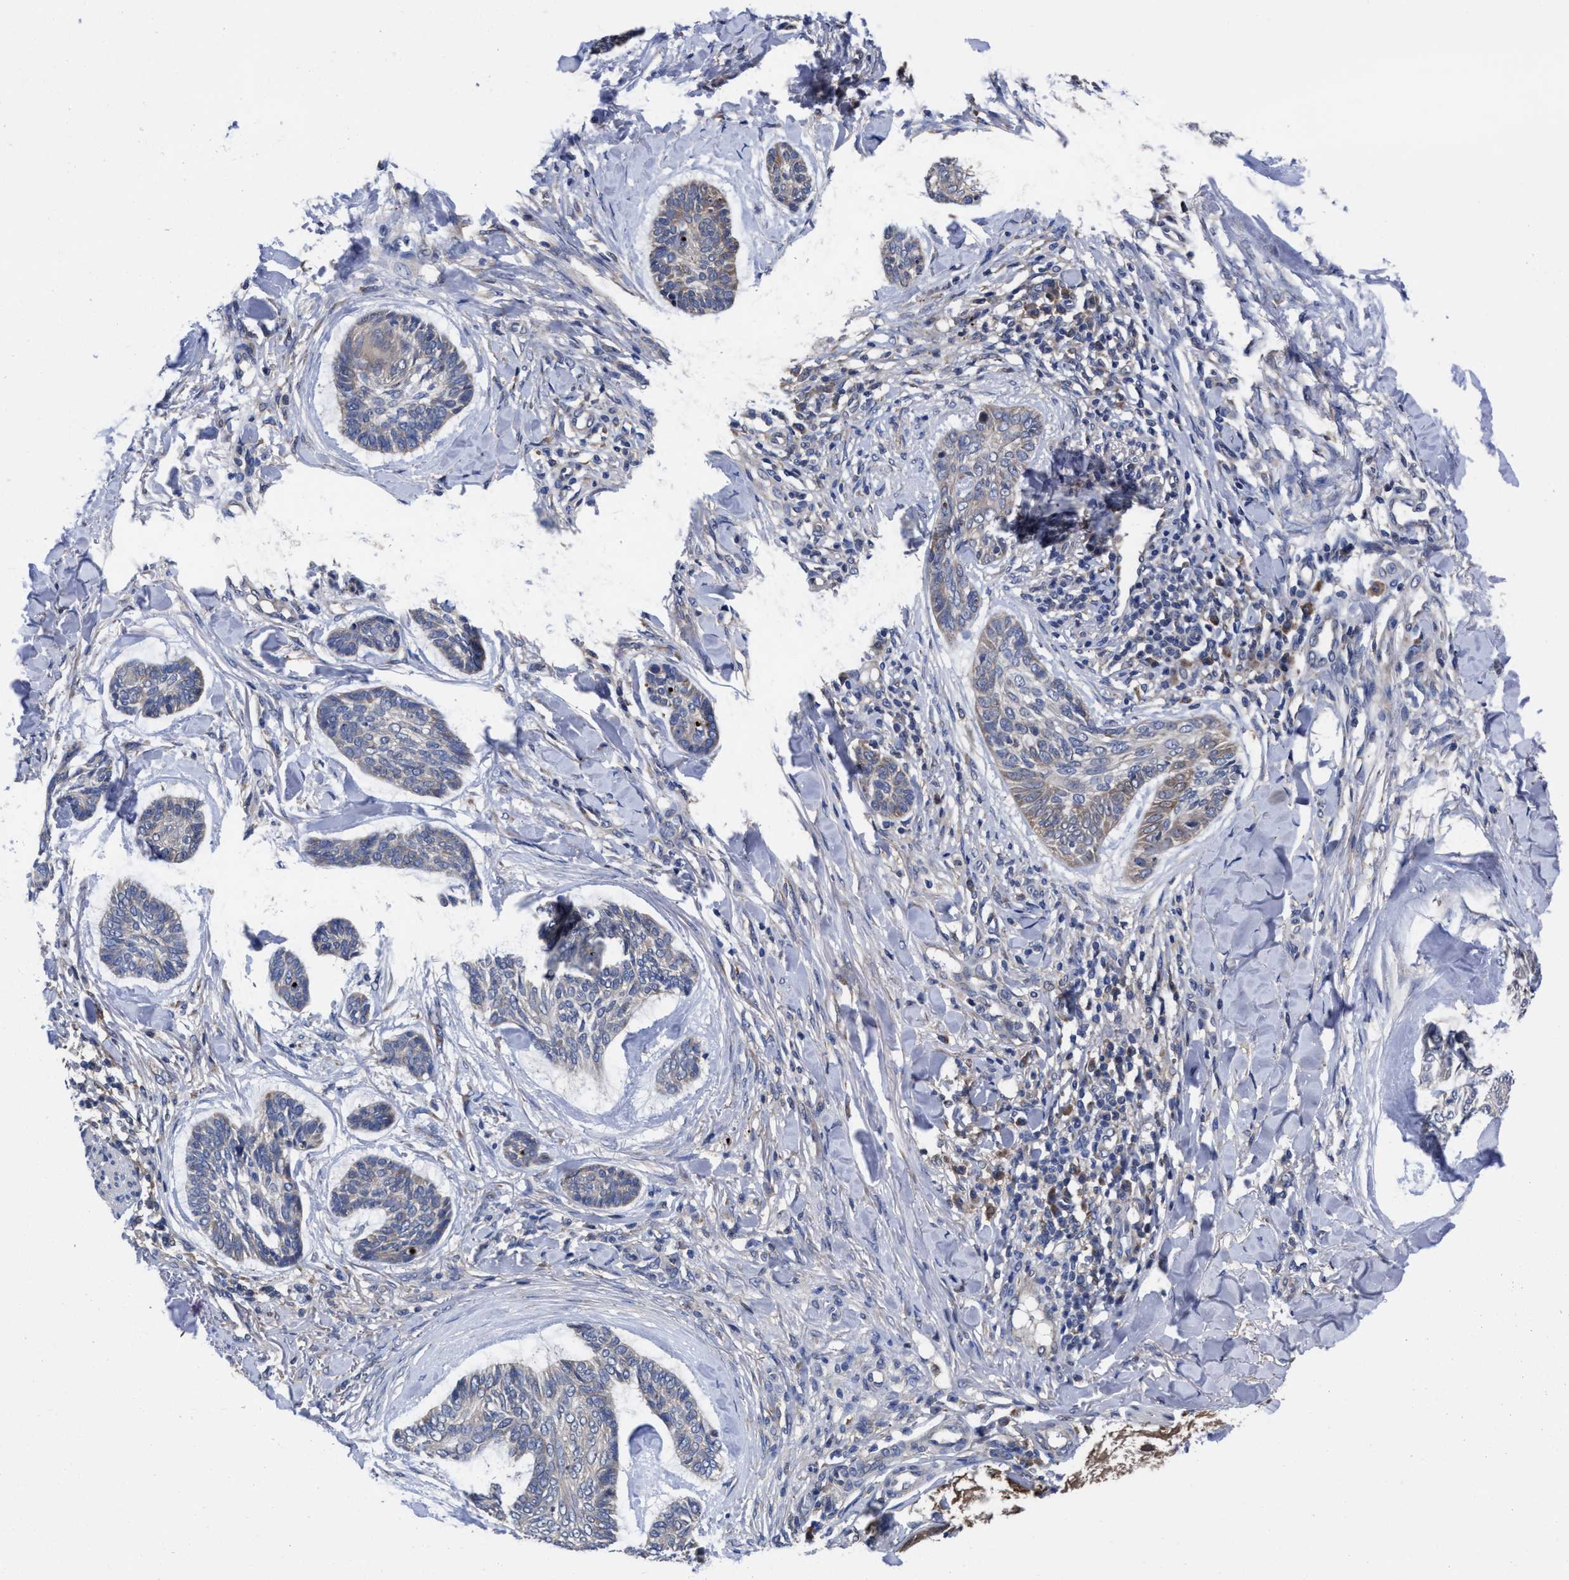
{"staining": {"intensity": "weak", "quantity": "<25%", "location": "cytoplasmic/membranous"}, "tissue": "skin cancer", "cell_type": "Tumor cells", "image_type": "cancer", "snomed": [{"axis": "morphology", "description": "Basal cell carcinoma"}, {"axis": "topography", "description": "Skin"}], "caption": "High magnification brightfield microscopy of basal cell carcinoma (skin) stained with DAB (brown) and counterstained with hematoxylin (blue): tumor cells show no significant positivity.", "gene": "TXNDC17", "patient": {"sex": "male", "age": 43}}